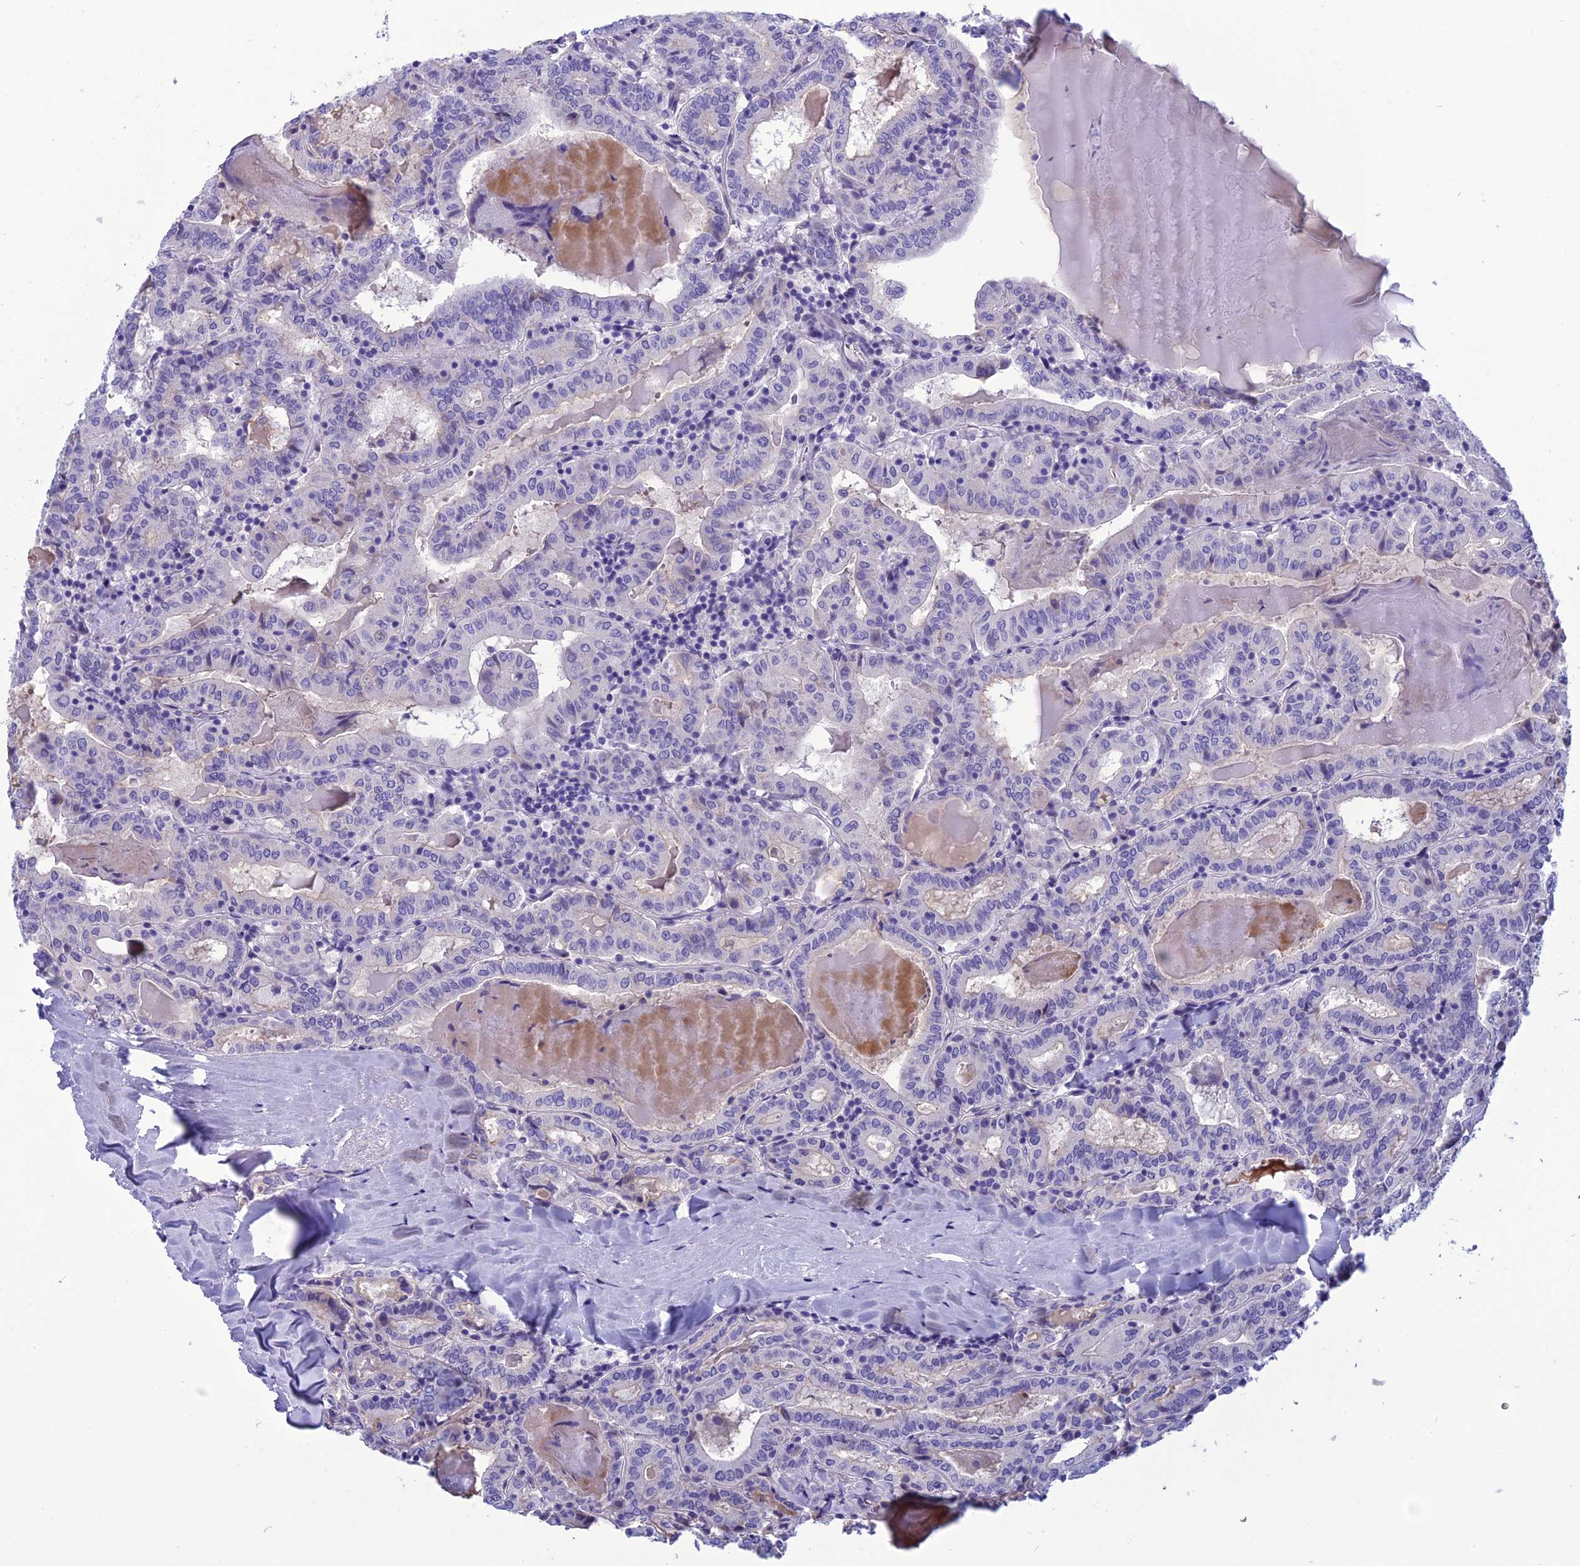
{"staining": {"intensity": "negative", "quantity": "none", "location": "none"}, "tissue": "thyroid cancer", "cell_type": "Tumor cells", "image_type": "cancer", "snomed": [{"axis": "morphology", "description": "Papillary adenocarcinoma, NOS"}, {"axis": "topography", "description": "Thyroid gland"}], "caption": "This is an IHC micrograph of human thyroid papillary adenocarcinoma. There is no staining in tumor cells.", "gene": "BBS2", "patient": {"sex": "female", "age": 72}}